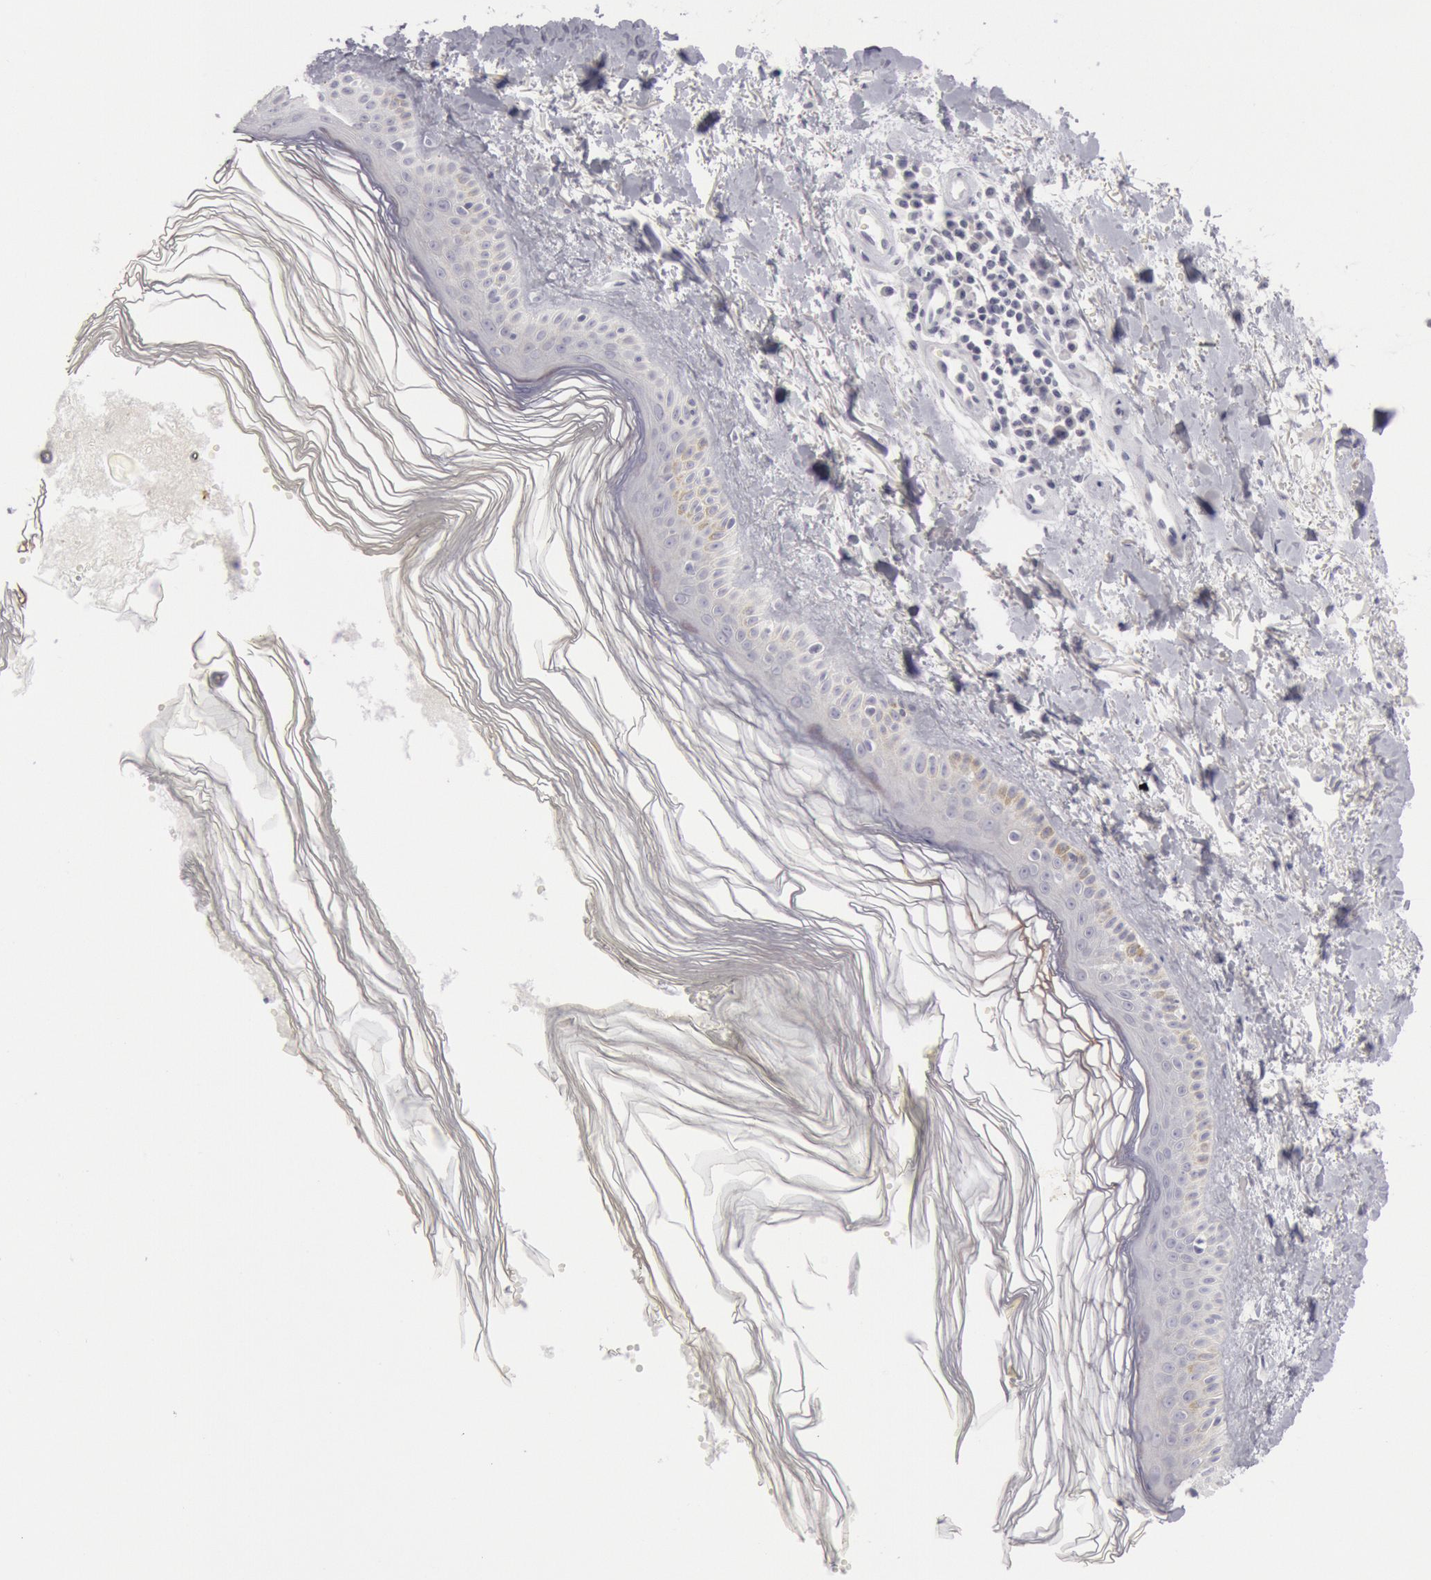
{"staining": {"intensity": "negative", "quantity": "none", "location": "none"}, "tissue": "melanoma", "cell_type": "Tumor cells", "image_type": "cancer", "snomed": [{"axis": "morphology", "description": "Malignant melanoma, NOS"}, {"axis": "topography", "description": "Skin"}], "caption": "A high-resolution image shows immunohistochemistry (IHC) staining of malignant melanoma, which shows no significant staining in tumor cells.", "gene": "KRT16", "patient": {"sex": "male", "age": 76}}